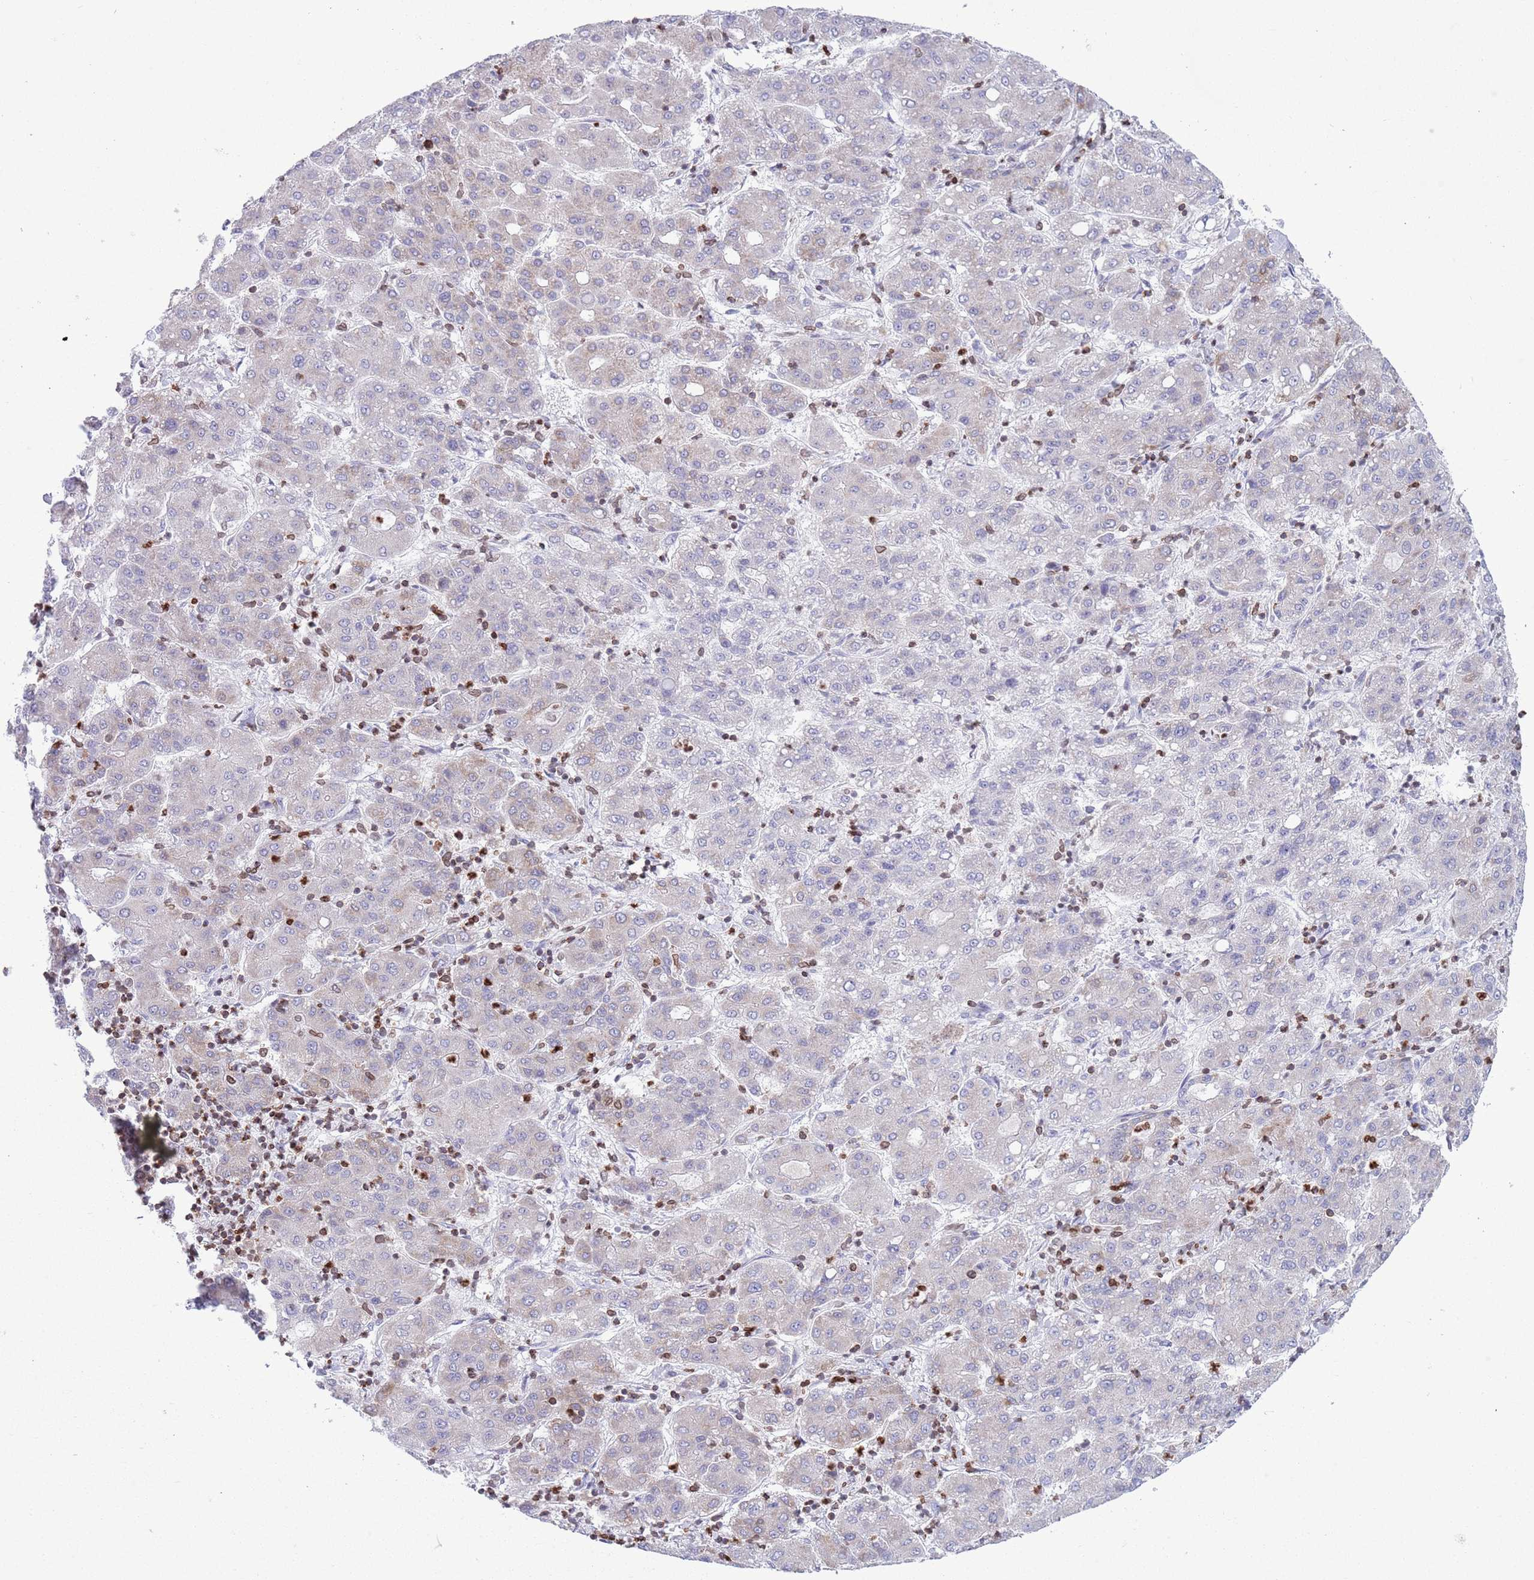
{"staining": {"intensity": "weak", "quantity": "<25%", "location": "cytoplasmic/membranous"}, "tissue": "liver cancer", "cell_type": "Tumor cells", "image_type": "cancer", "snomed": [{"axis": "morphology", "description": "Carcinoma, Hepatocellular, NOS"}, {"axis": "topography", "description": "Liver"}], "caption": "Immunohistochemical staining of liver hepatocellular carcinoma exhibits no significant expression in tumor cells. The staining was performed using DAB to visualize the protein expression in brown, while the nuclei were stained in blue with hematoxylin (Magnification: 20x).", "gene": "LBR", "patient": {"sex": "male", "age": 65}}